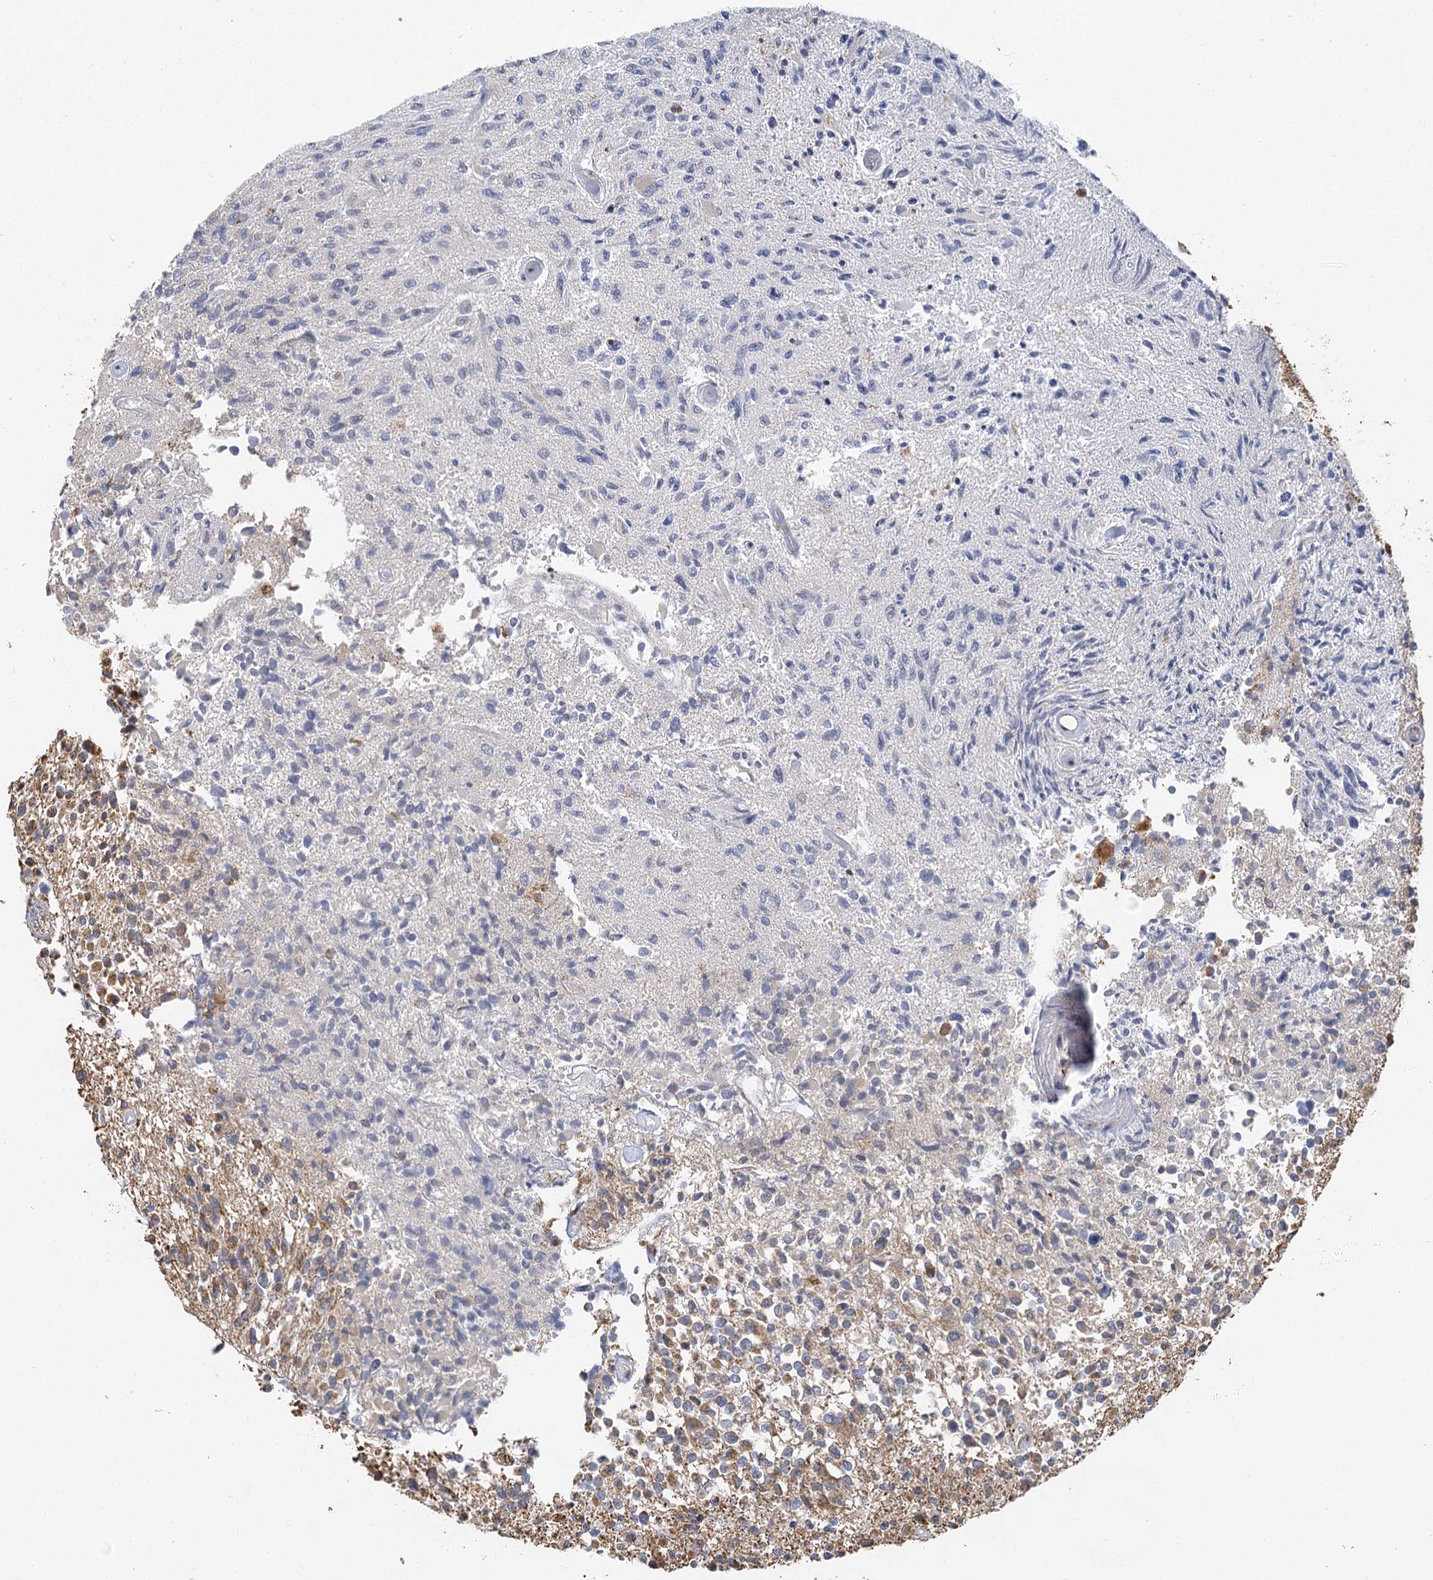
{"staining": {"intensity": "weak", "quantity": "<25%", "location": "cytoplasmic/membranous"}, "tissue": "glioma", "cell_type": "Tumor cells", "image_type": "cancer", "snomed": [{"axis": "morphology", "description": "Glioma, malignant, High grade"}, {"axis": "morphology", "description": "Glioblastoma, NOS"}, {"axis": "topography", "description": "Brain"}], "caption": "Glioma was stained to show a protein in brown. There is no significant expression in tumor cells.", "gene": "IL11RA", "patient": {"sex": "male", "age": 60}}